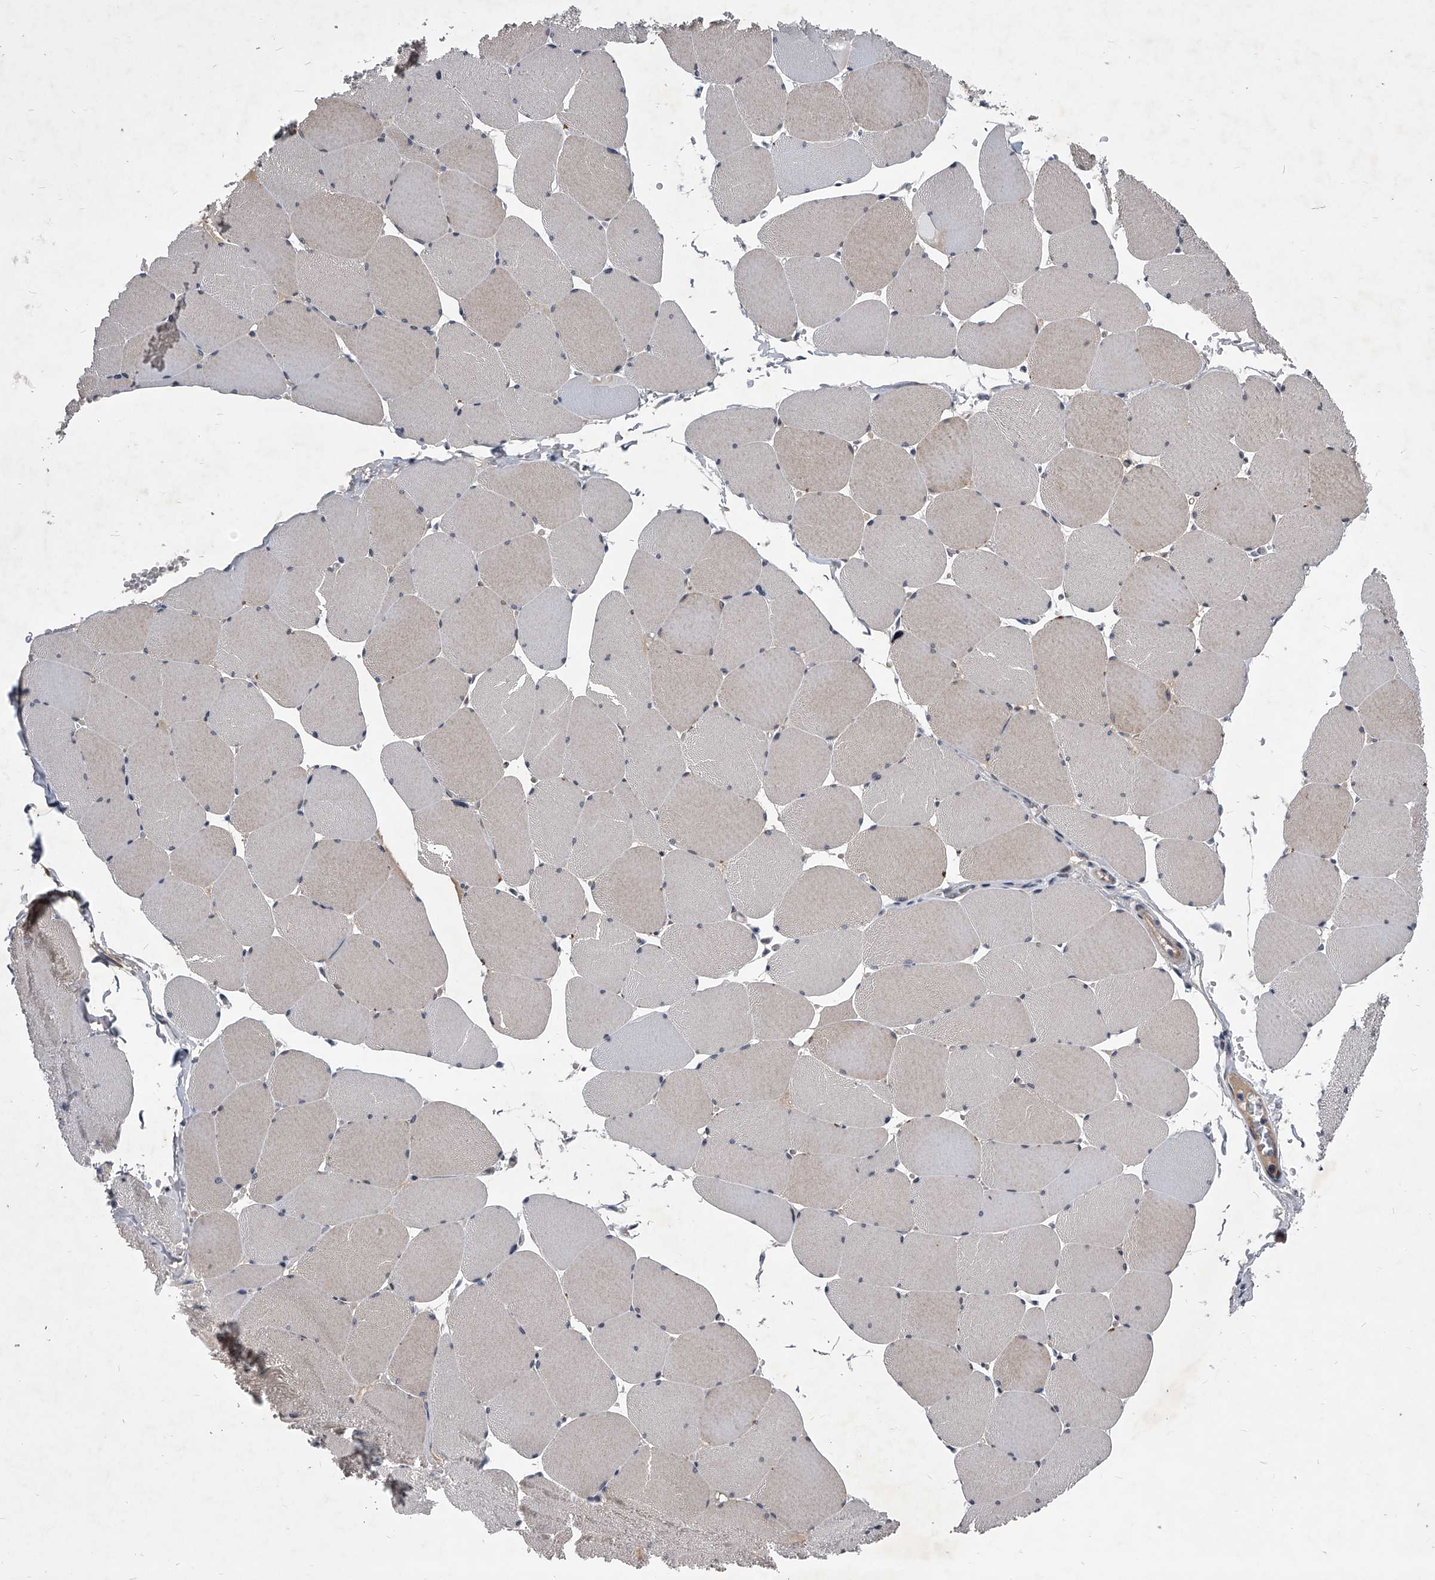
{"staining": {"intensity": "weak", "quantity": "25%-75%", "location": "cytoplasmic/membranous"}, "tissue": "skeletal muscle", "cell_type": "Myocytes", "image_type": "normal", "snomed": [{"axis": "morphology", "description": "Normal tissue, NOS"}, {"axis": "topography", "description": "Skeletal muscle"}, {"axis": "topography", "description": "Head-Neck"}], "caption": "This image exhibits immunohistochemistry staining of benign skeletal muscle, with low weak cytoplasmic/membranous expression in approximately 25%-75% of myocytes.", "gene": "ZNF76", "patient": {"sex": "male", "age": 66}}